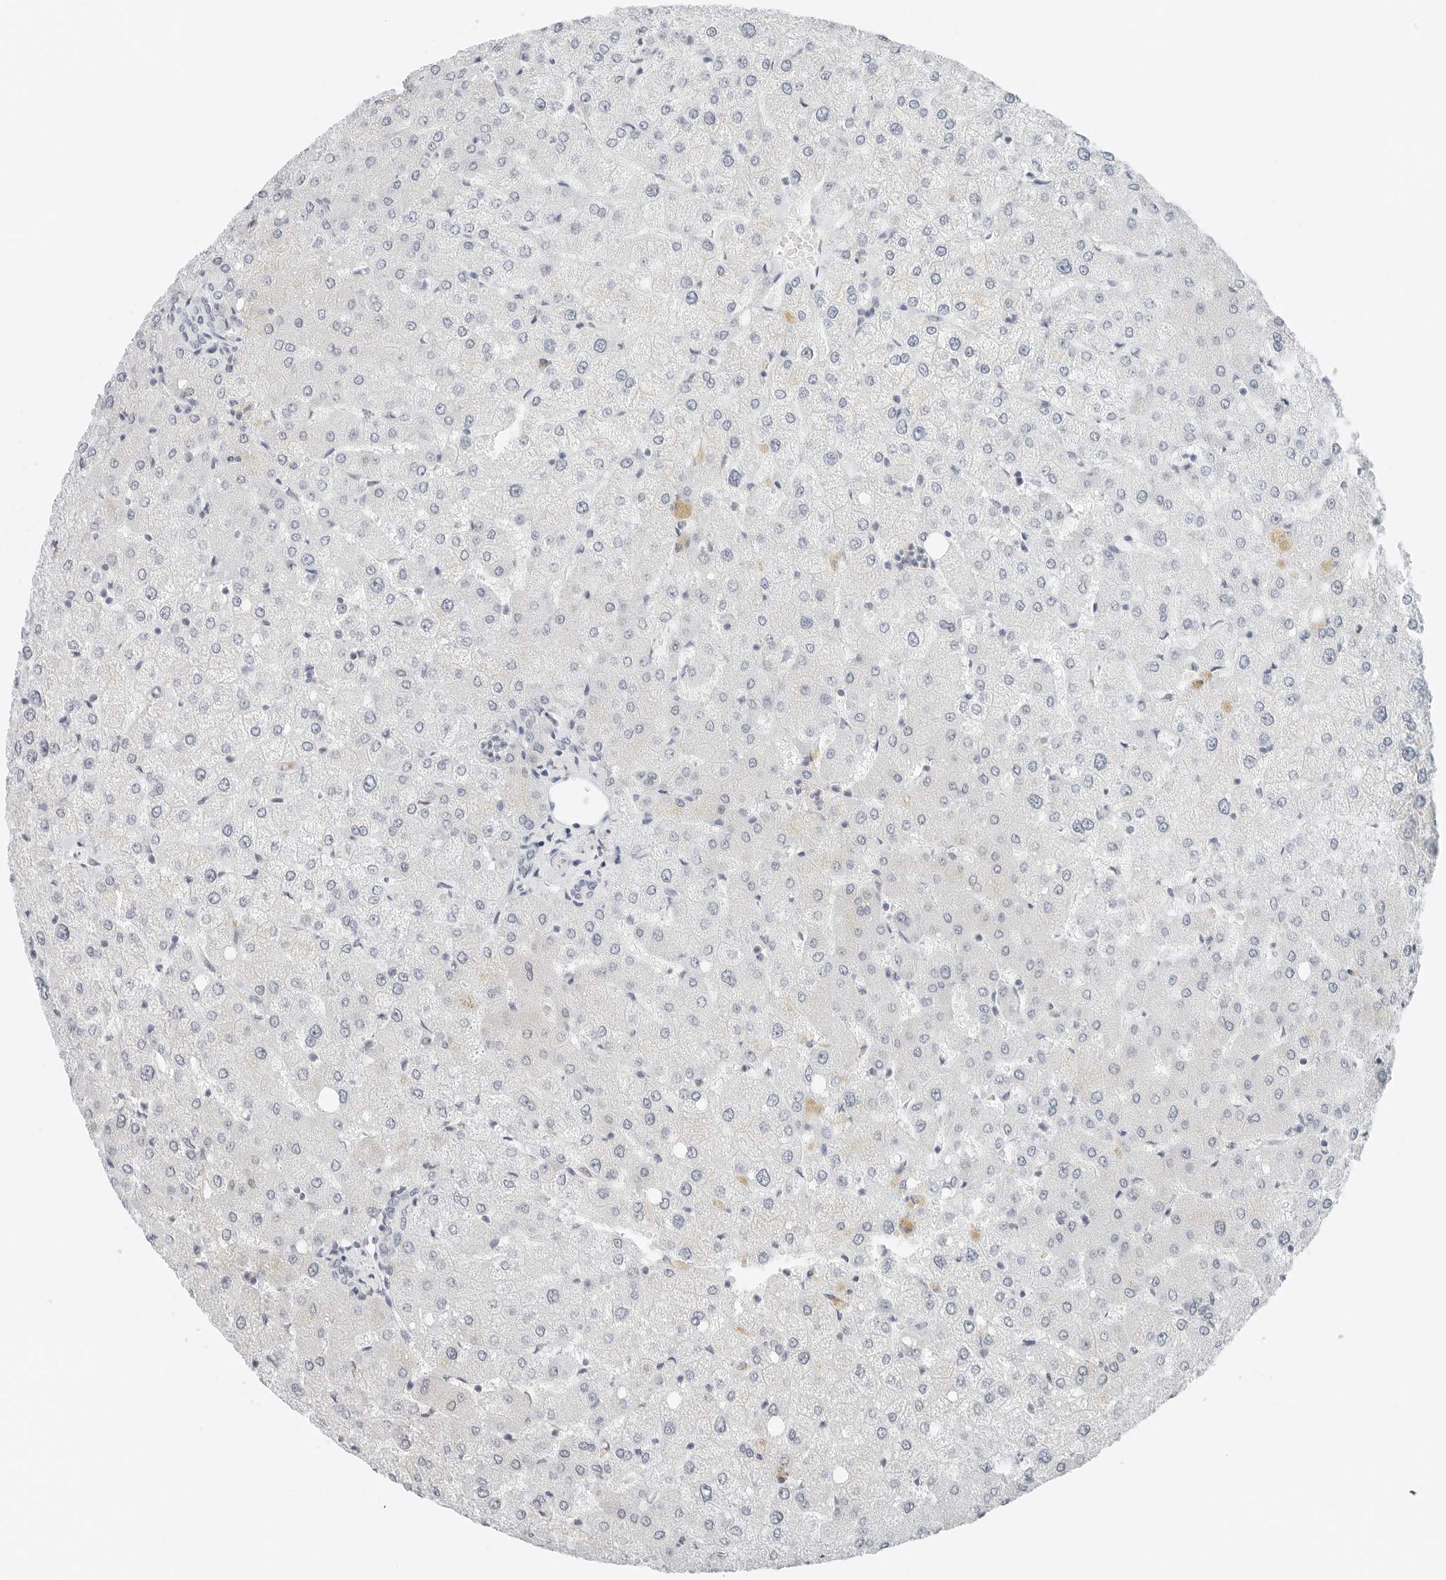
{"staining": {"intensity": "negative", "quantity": "none", "location": "none"}, "tissue": "liver", "cell_type": "Cholangiocytes", "image_type": "normal", "snomed": [{"axis": "morphology", "description": "Normal tissue, NOS"}, {"axis": "topography", "description": "Liver"}], "caption": "This is a photomicrograph of immunohistochemistry staining of benign liver, which shows no positivity in cholangiocytes.", "gene": "P4HA2", "patient": {"sex": "female", "age": 54}}